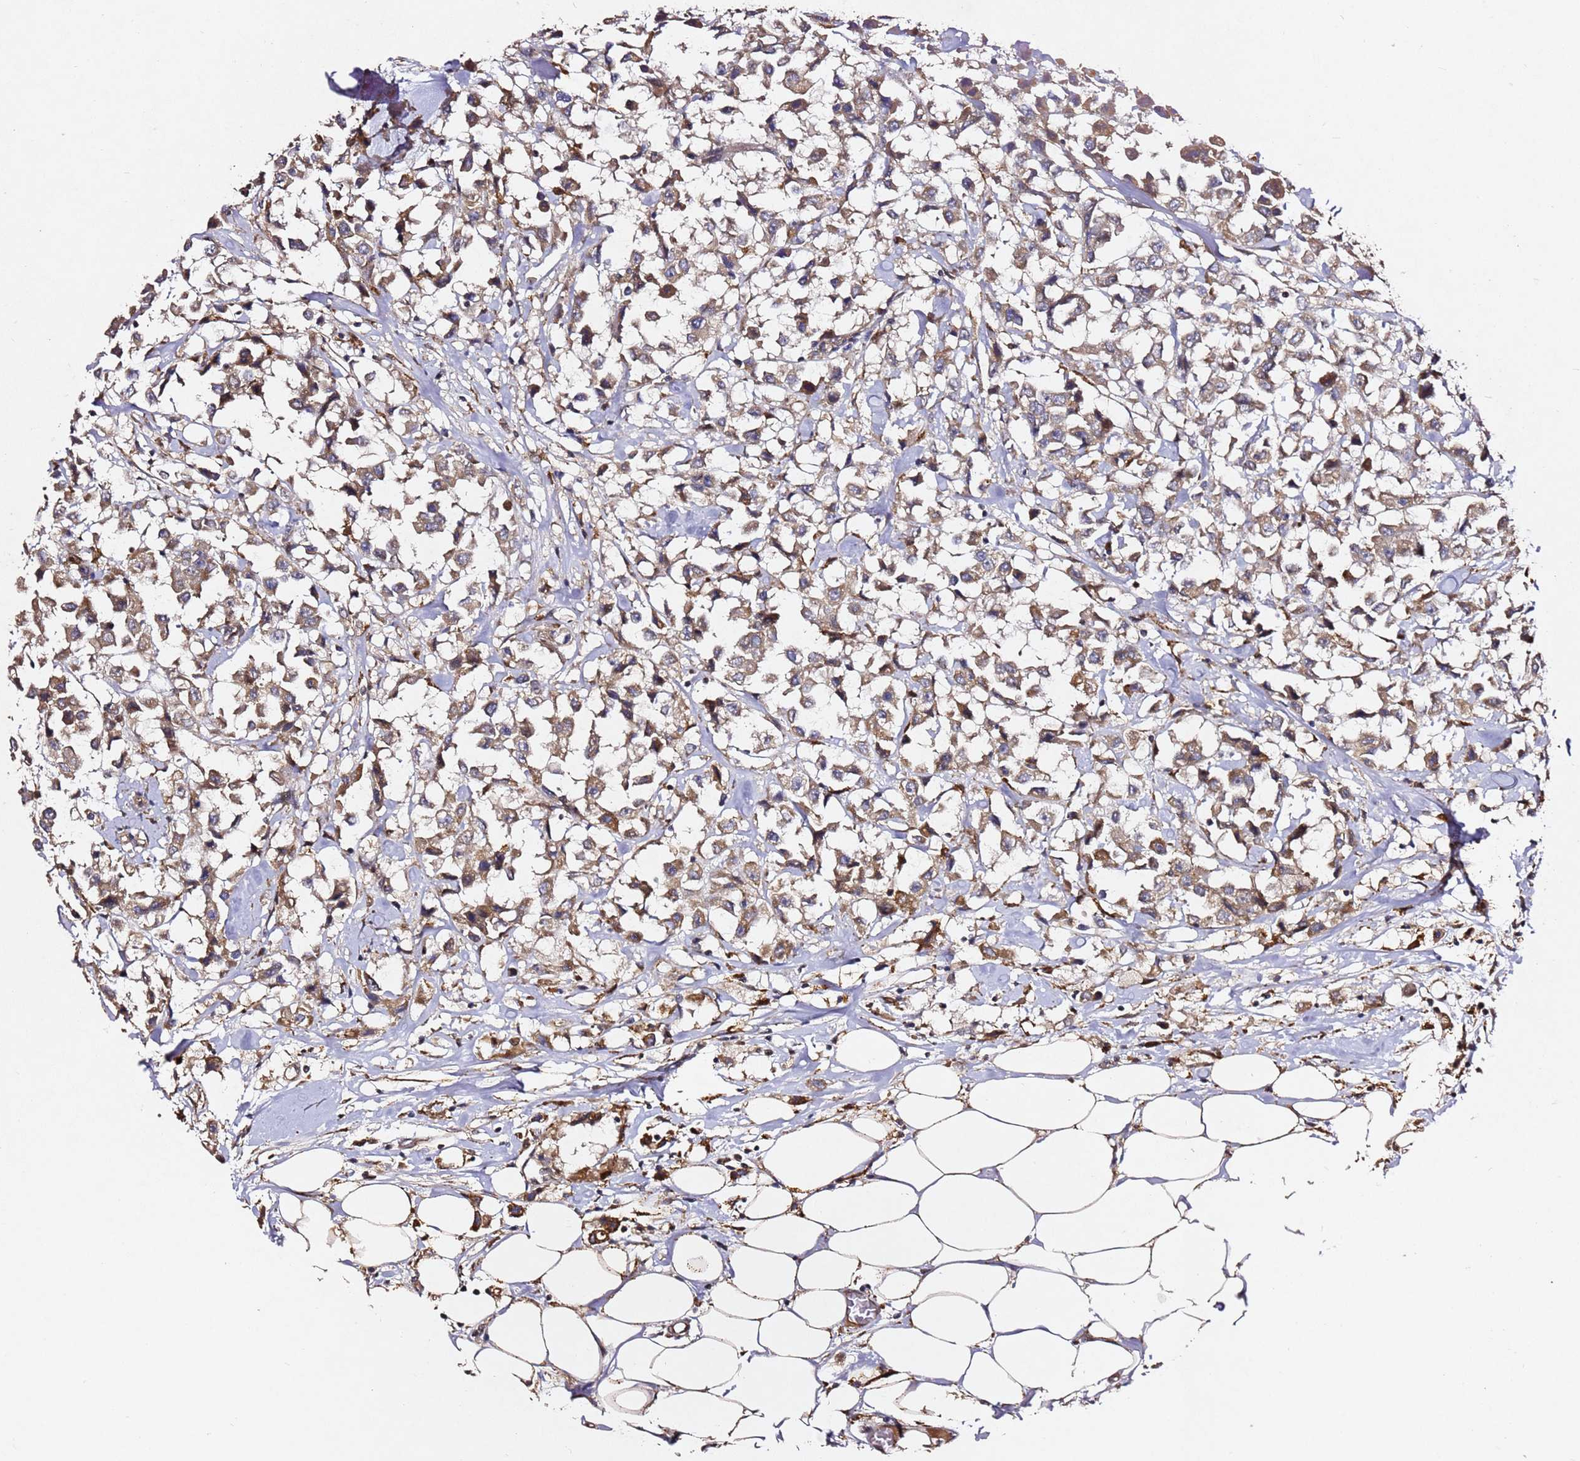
{"staining": {"intensity": "weak", "quantity": ">75%", "location": "cytoplasmic/membranous"}, "tissue": "breast cancer", "cell_type": "Tumor cells", "image_type": "cancer", "snomed": [{"axis": "morphology", "description": "Duct carcinoma"}, {"axis": "topography", "description": "Breast"}], "caption": "High-power microscopy captured an immunohistochemistry (IHC) histopathology image of breast invasive ductal carcinoma, revealing weak cytoplasmic/membranous staining in approximately >75% of tumor cells.", "gene": "ALG11", "patient": {"sex": "female", "age": 61}}